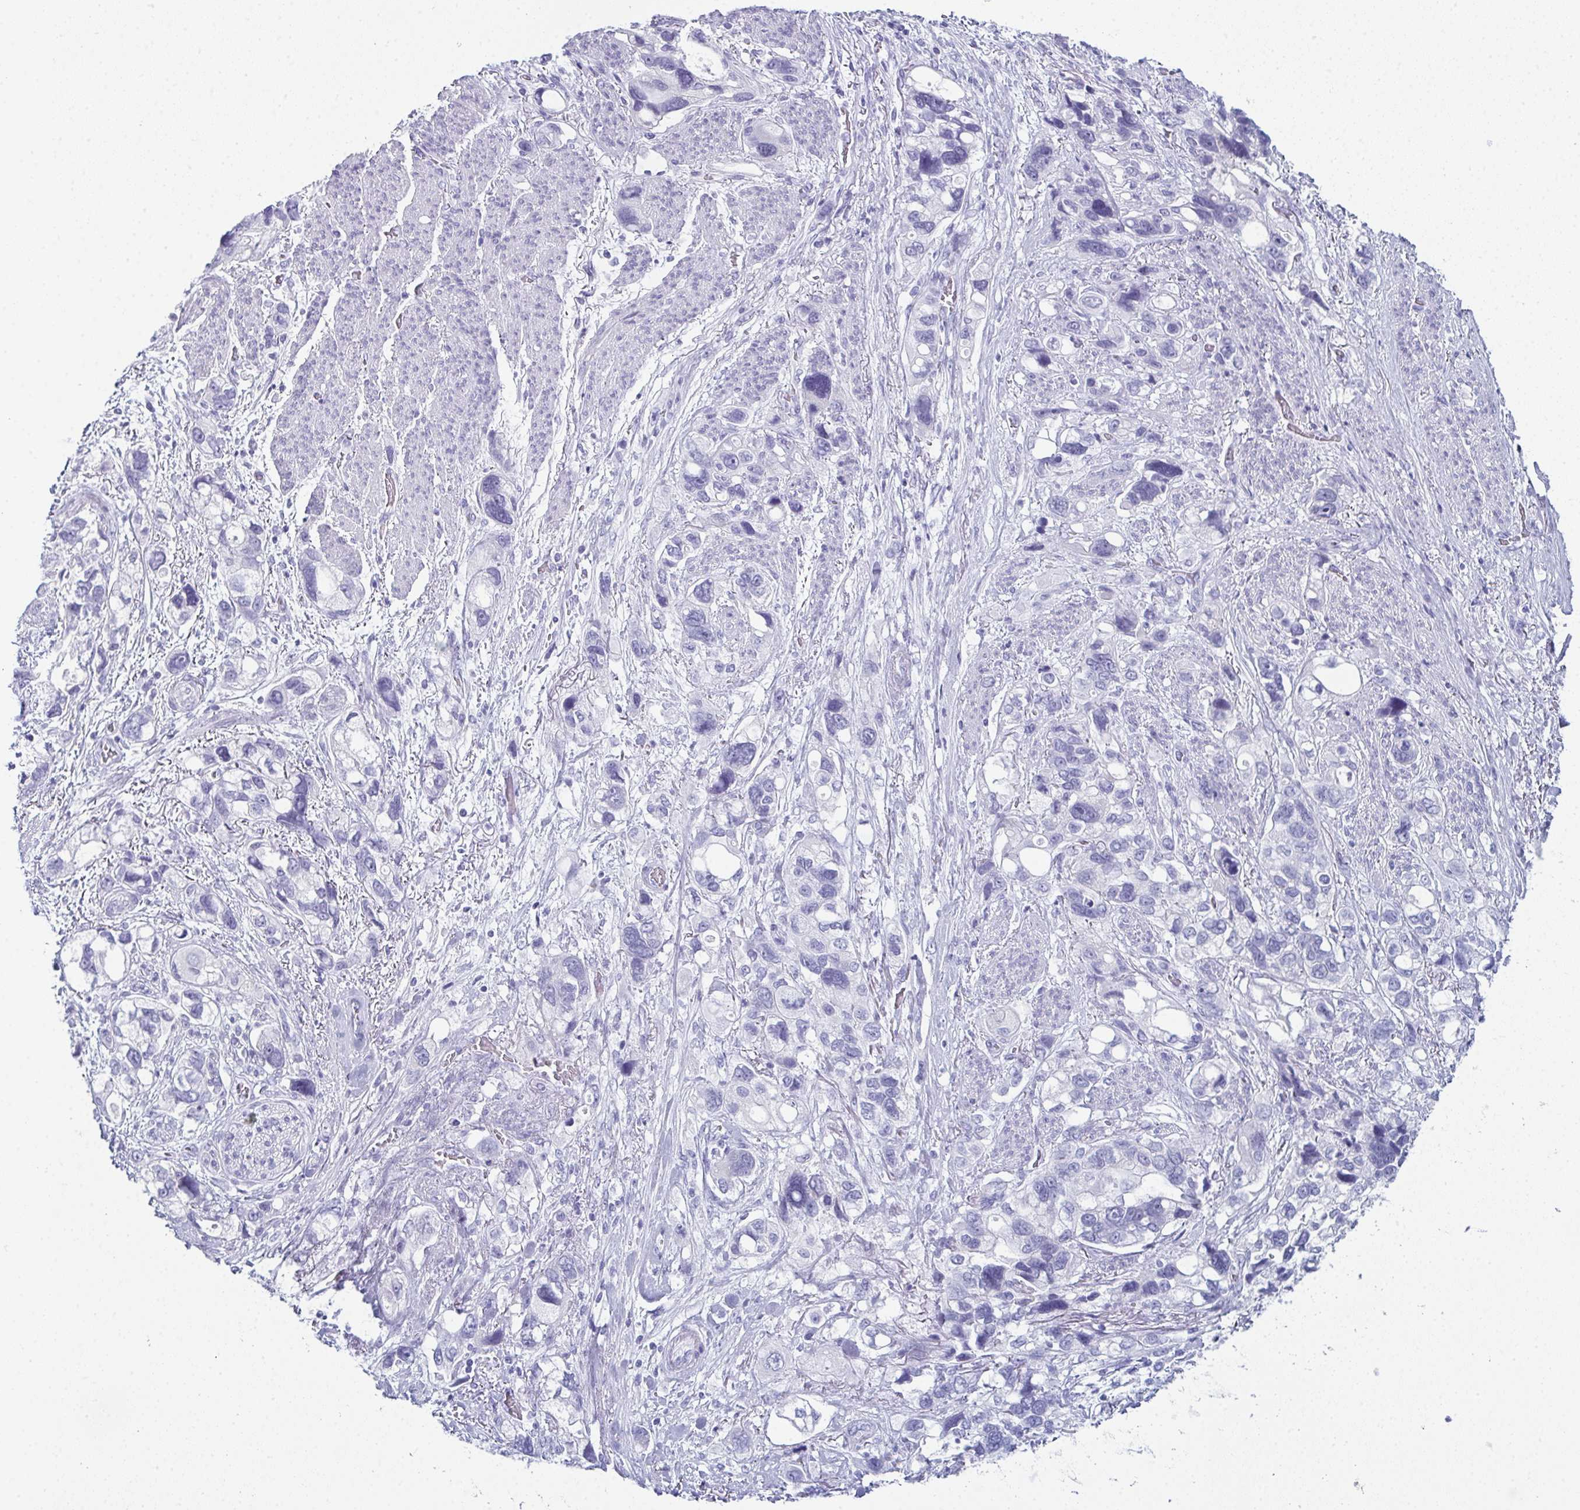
{"staining": {"intensity": "negative", "quantity": "none", "location": "none"}, "tissue": "stomach cancer", "cell_type": "Tumor cells", "image_type": "cancer", "snomed": [{"axis": "morphology", "description": "Adenocarcinoma, NOS"}, {"axis": "topography", "description": "Stomach, upper"}], "caption": "Immunohistochemistry (IHC) micrograph of stomach adenocarcinoma stained for a protein (brown), which reveals no staining in tumor cells.", "gene": "ENKUR", "patient": {"sex": "female", "age": 81}}